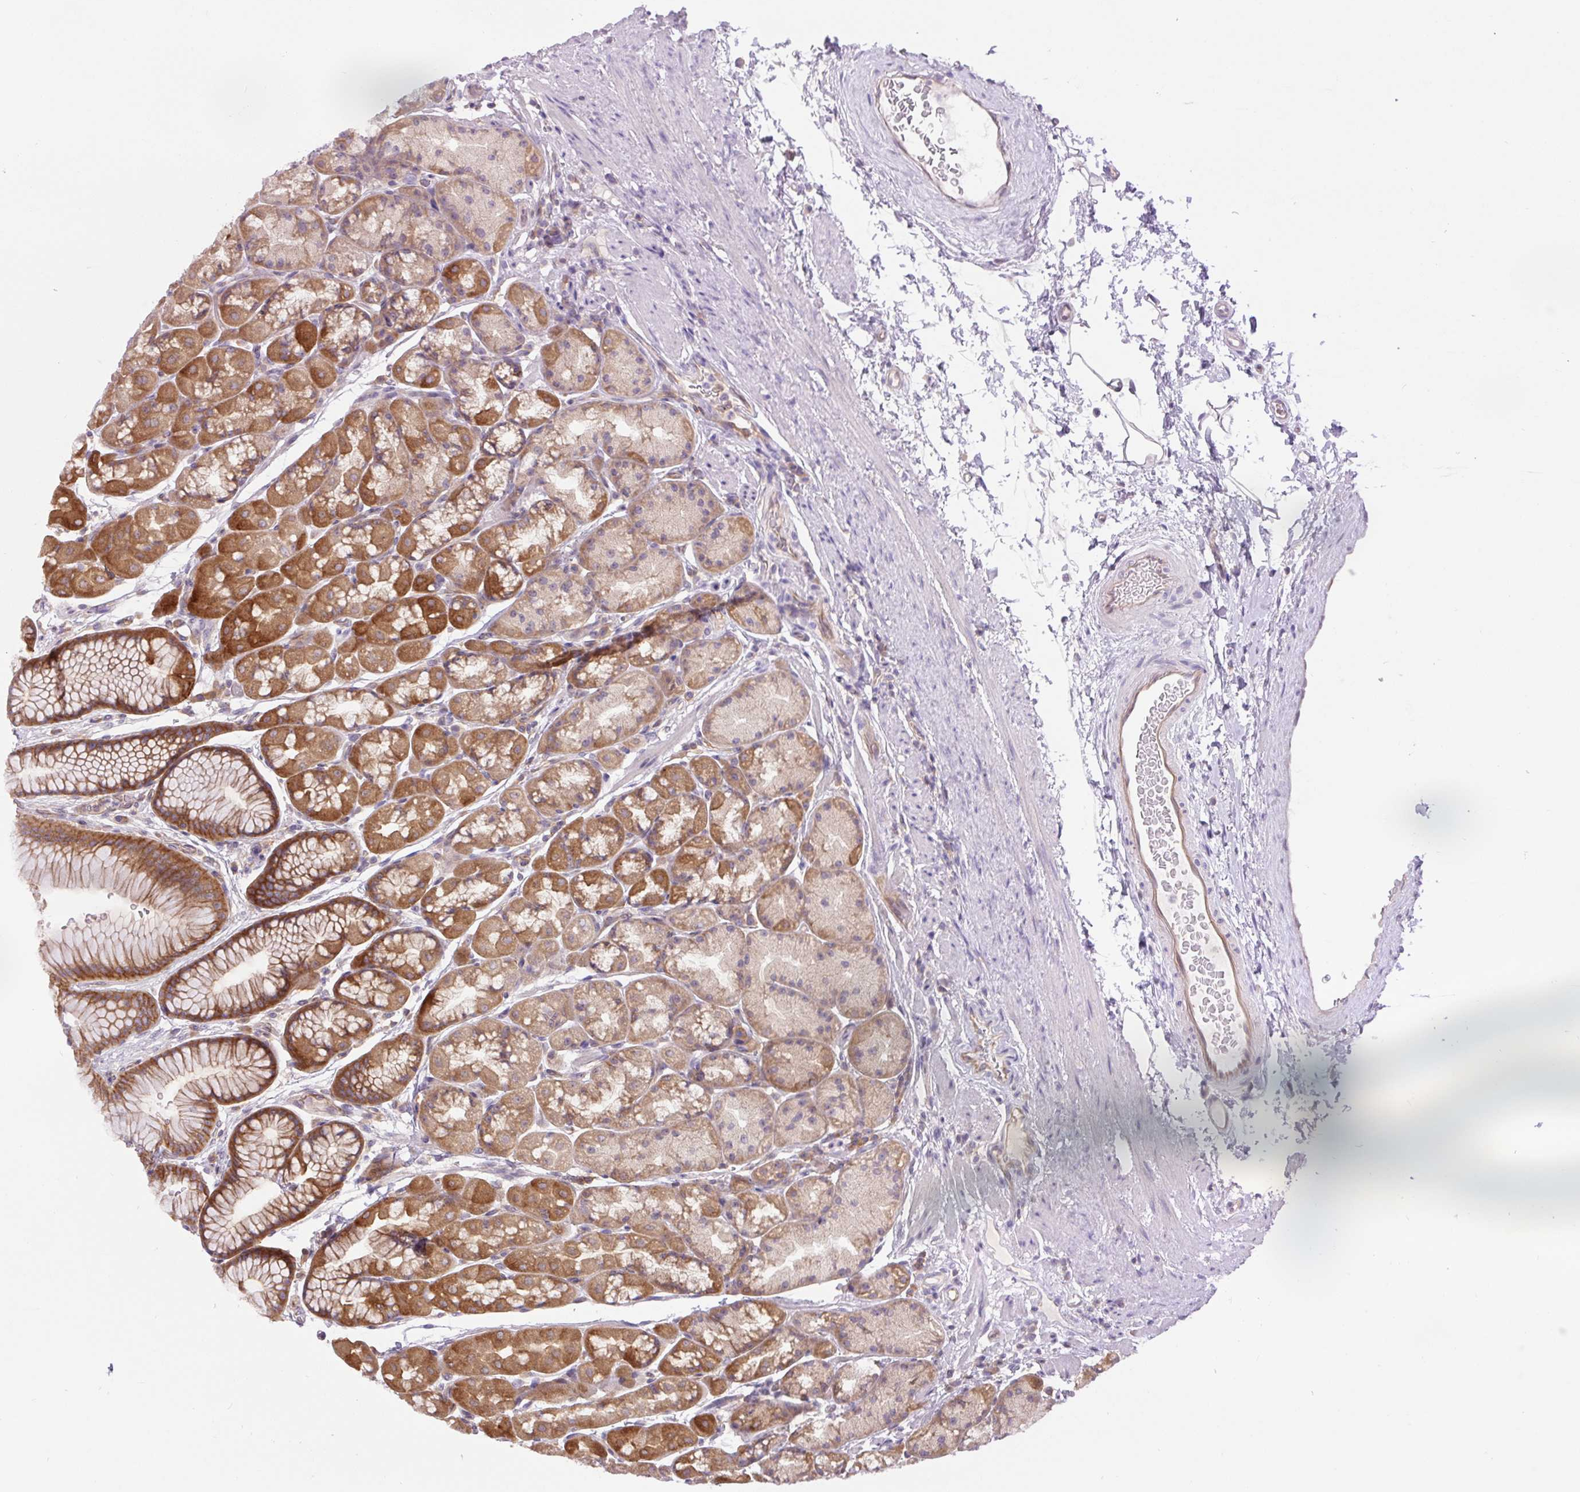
{"staining": {"intensity": "moderate", "quantity": ">75%", "location": "cytoplasmic/membranous"}, "tissue": "stomach", "cell_type": "Glandular cells", "image_type": "normal", "snomed": [{"axis": "morphology", "description": "Normal tissue, NOS"}, {"axis": "topography", "description": "Stomach, lower"}], "caption": "Protein staining by immunohistochemistry (IHC) reveals moderate cytoplasmic/membranous staining in about >75% of glandular cells in unremarkable stomach. Nuclei are stained in blue.", "gene": "MINK1", "patient": {"sex": "male", "age": 67}}